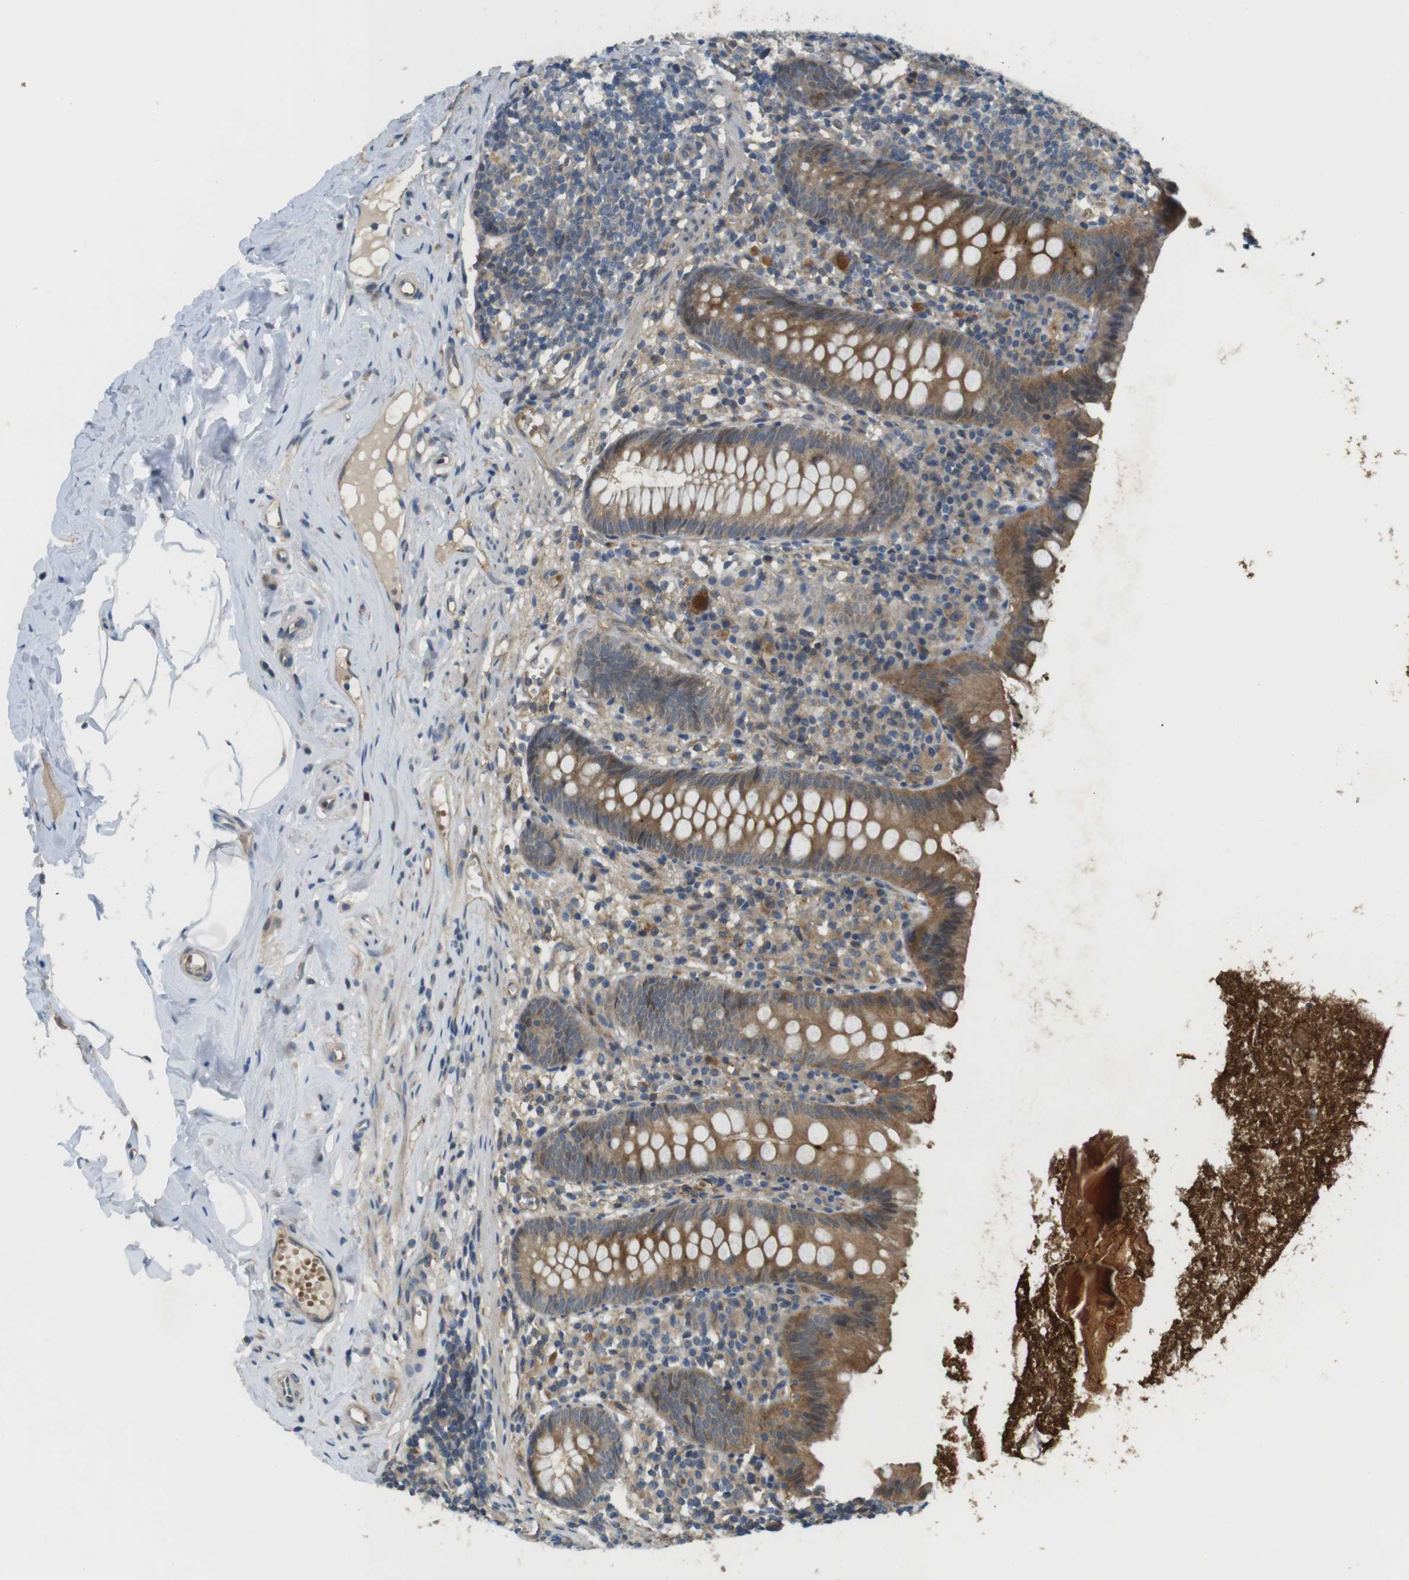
{"staining": {"intensity": "moderate", "quantity": ">75%", "location": "cytoplasmic/membranous"}, "tissue": "appendix", "cell_type": "Glandular cells", "image_type": "normal", "snomed": [{"axis": "morphology", "description": "Normal tissue, NOS"}, {"axis": "topography", "description": "Appendix"}], "caption": "A medium amount of moderate cytoplasmic/membranous expression is appreciated in approximately >75% of glandular cells in benign appendix. The protein of interest is stained brown, and the nuclei are stained in blue (DAB (3,3'-diaminobenzidine) IHC with brightfield microscopy, high magnification).", "gene": "ABHD15", "patient": {"sex": "male", "age": 52}}